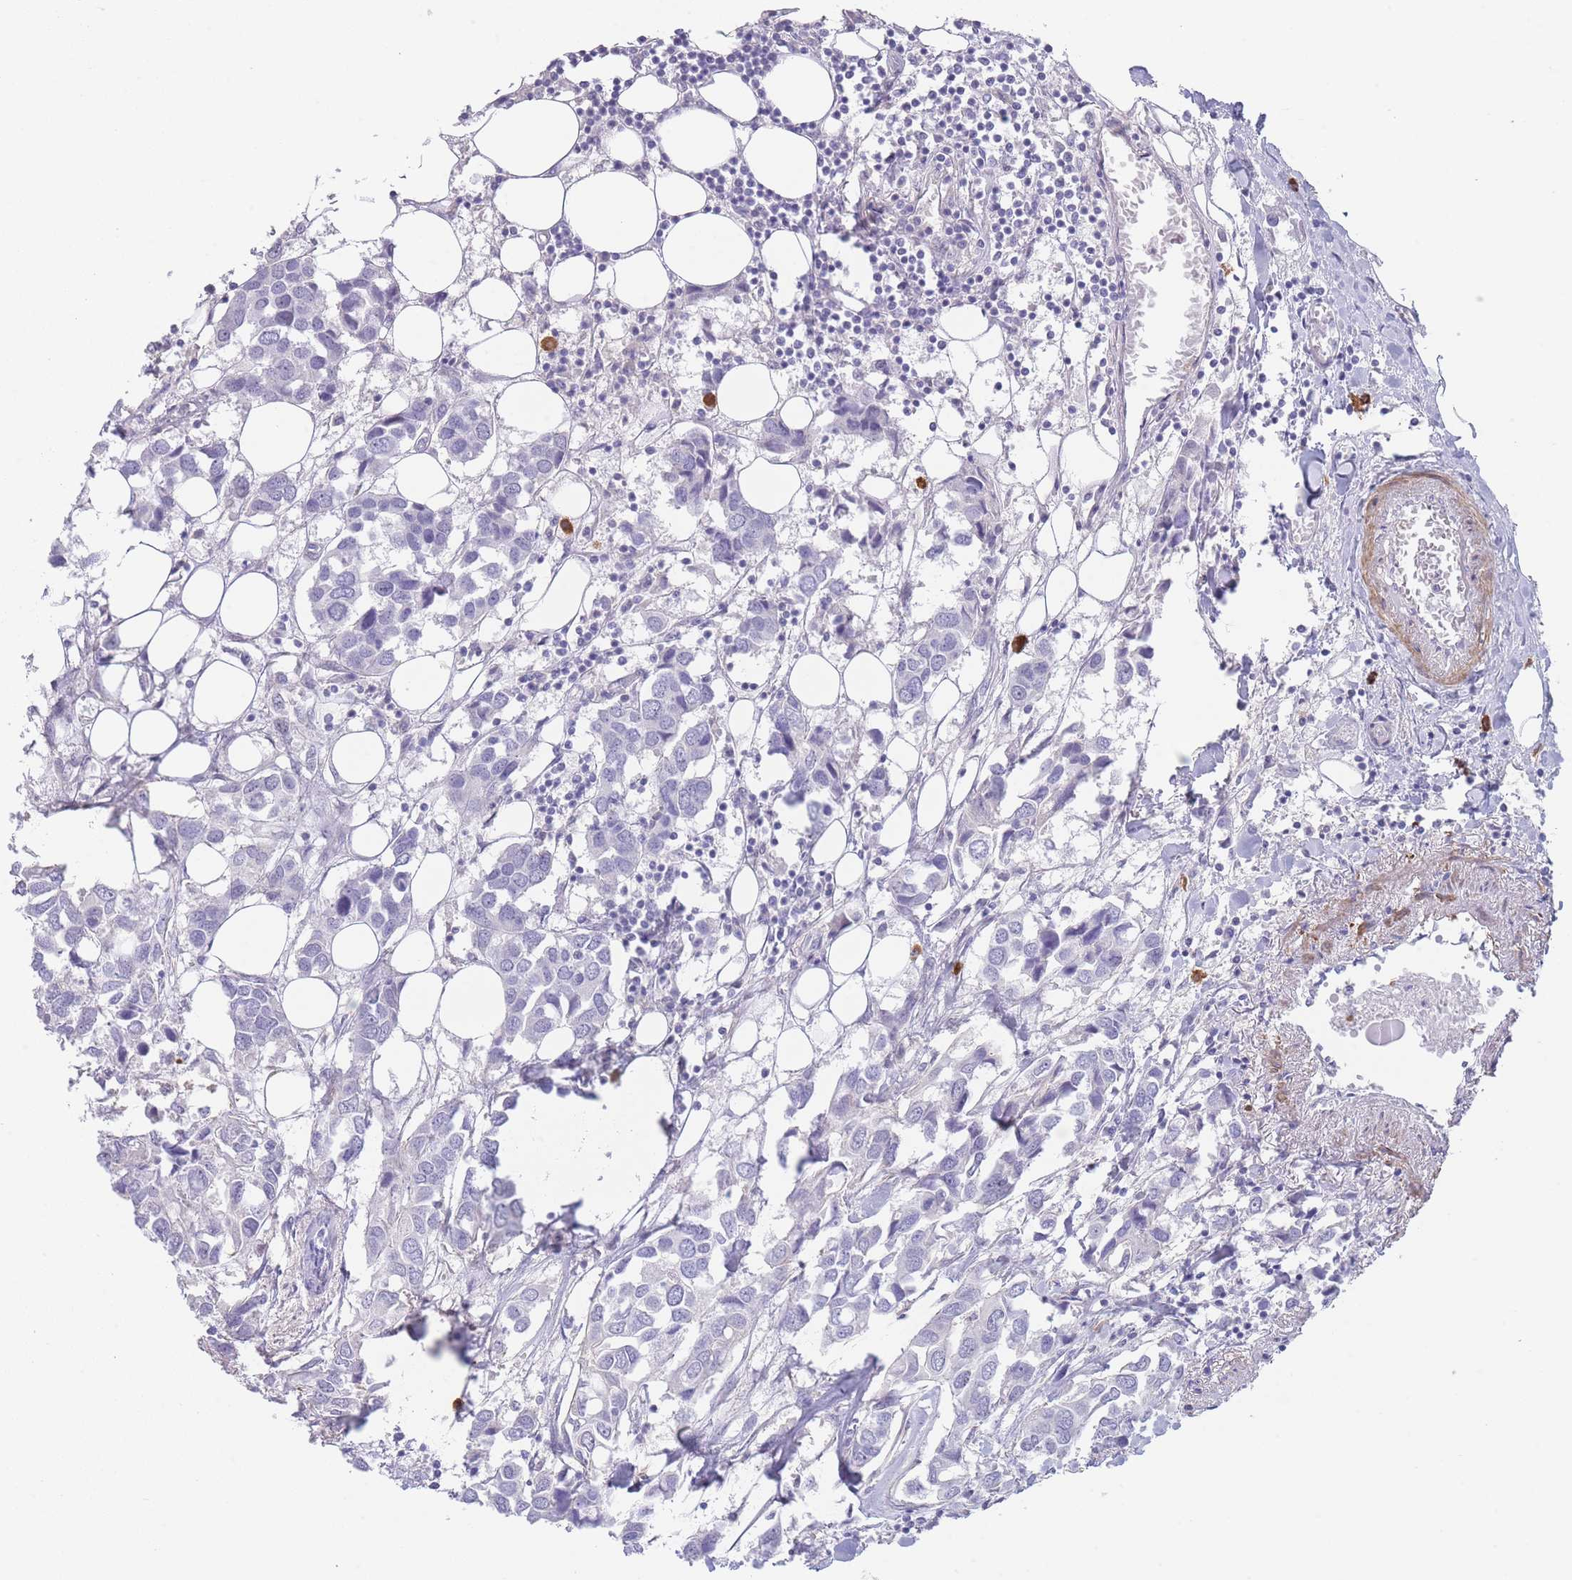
{"staining": {"intensity": "negative", "quantity": "none", "location": "none"}, "tissue": "breast cancer", "cell_type": "Tumor cells", "image_type": "cancer", "snomed": [{"axis": "morphology", "description": "Duct carcinoma"}, {"axis": "topography", "description": "Breast"}], "caption": "Immunohistochemistry (IHC) of intraductal carcinoma (breast) demonstrates no staining in tumor cells.", "gene": "ASAP3", "patient": {"sex": "female", "age": 83}}